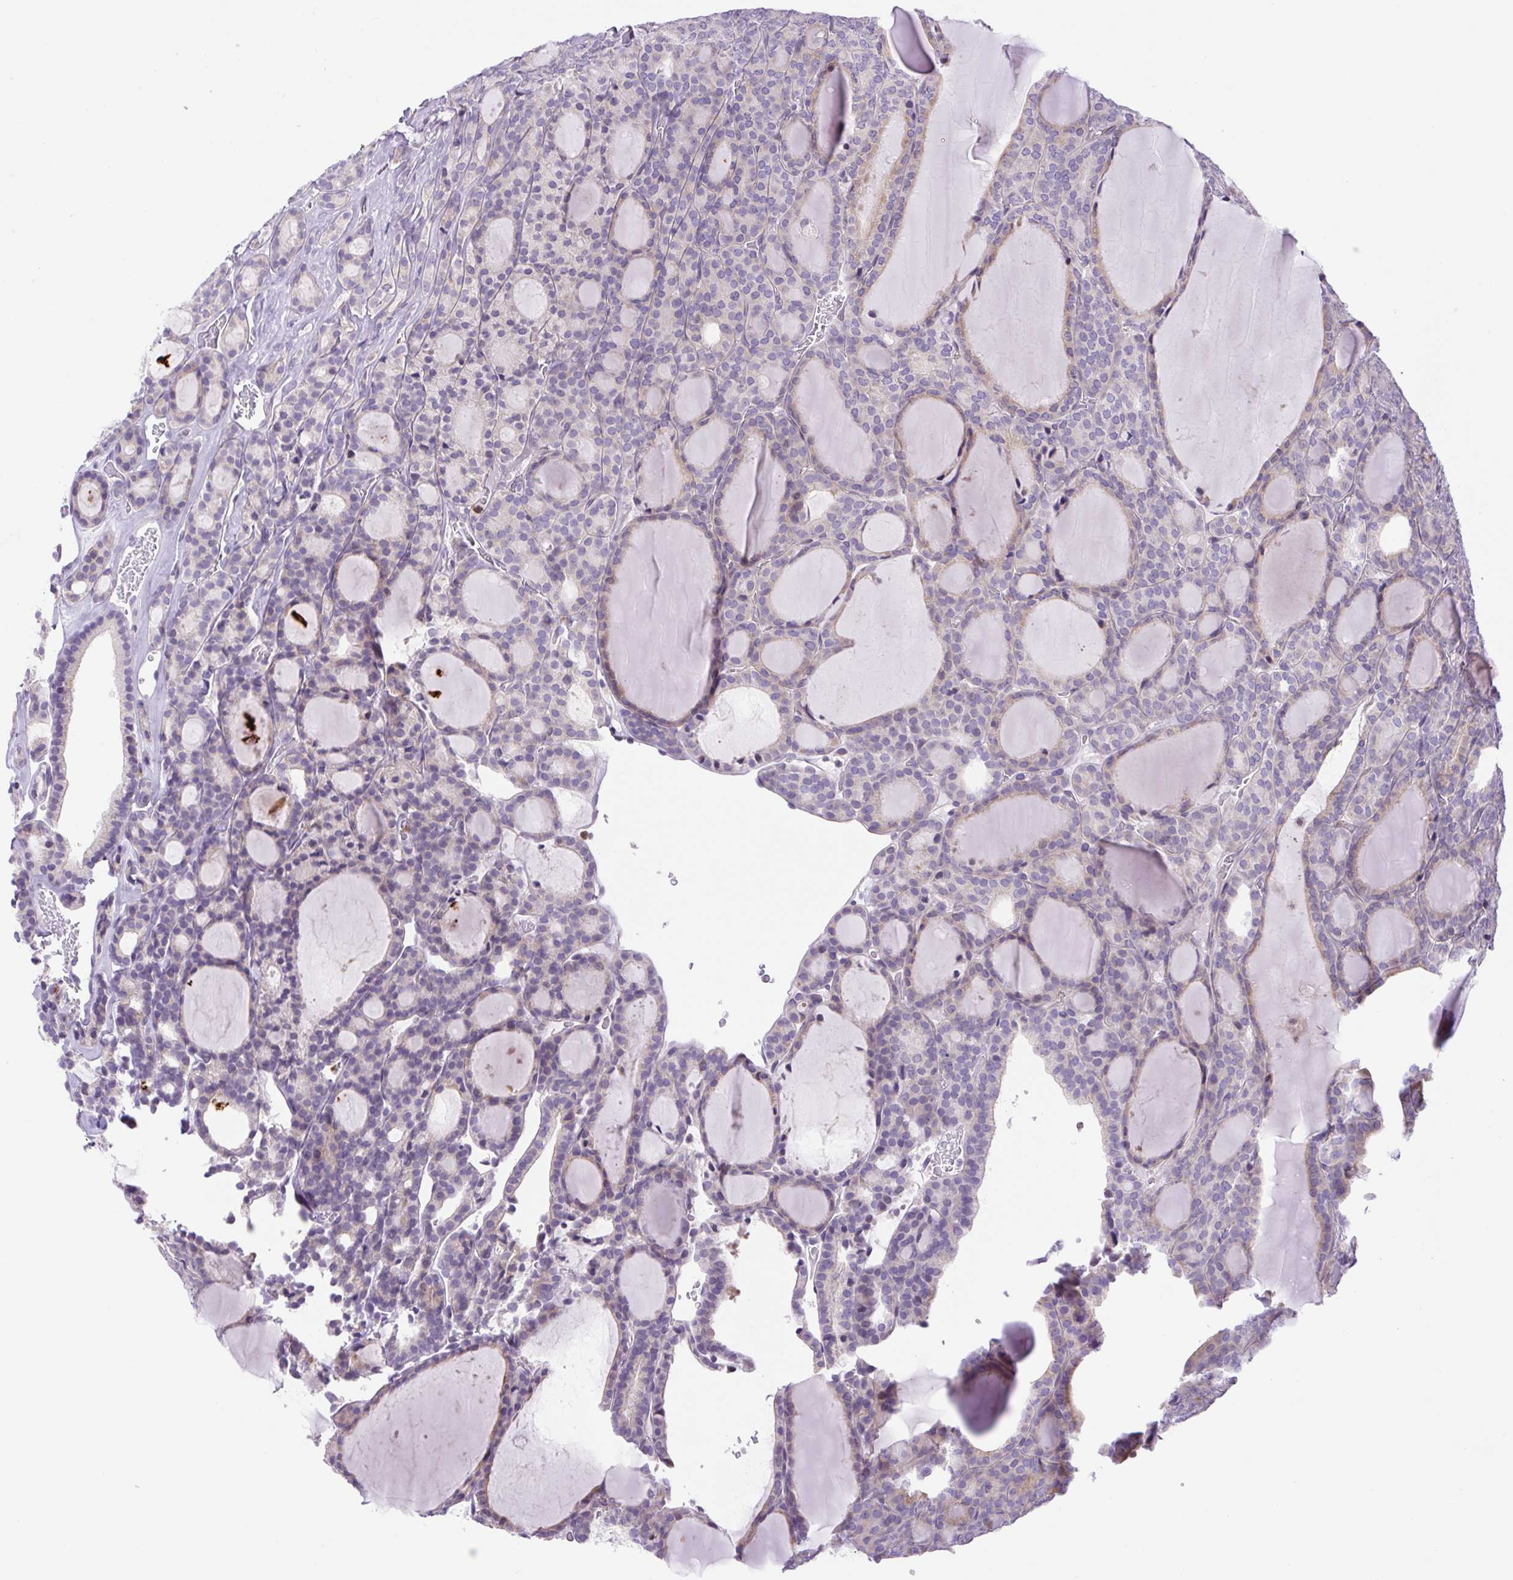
{"staining": {"intensity": "negative", "quantity": "none", "location": "none"}, "tissue": "thyroid cancer", "cell_type": "Tumor cells", "image_type": "cancer", "snomed": [{"axis": "morphology", "description": "Follicular adenoma carcinoma, NOS"}, {"axis": "topography", "description": "Thyroid gland"}], "caption": "Immunohistochemistry histopathology image of neoplastic tissue: follicular adenoma carcinoma (thyroid) stained with DAB (3,3'-diaminobenzidine) demonstrates no significant protein staining in tumor cells.", "gene": "FAM177B", "patient": {"sex": "male", "age": 74}}